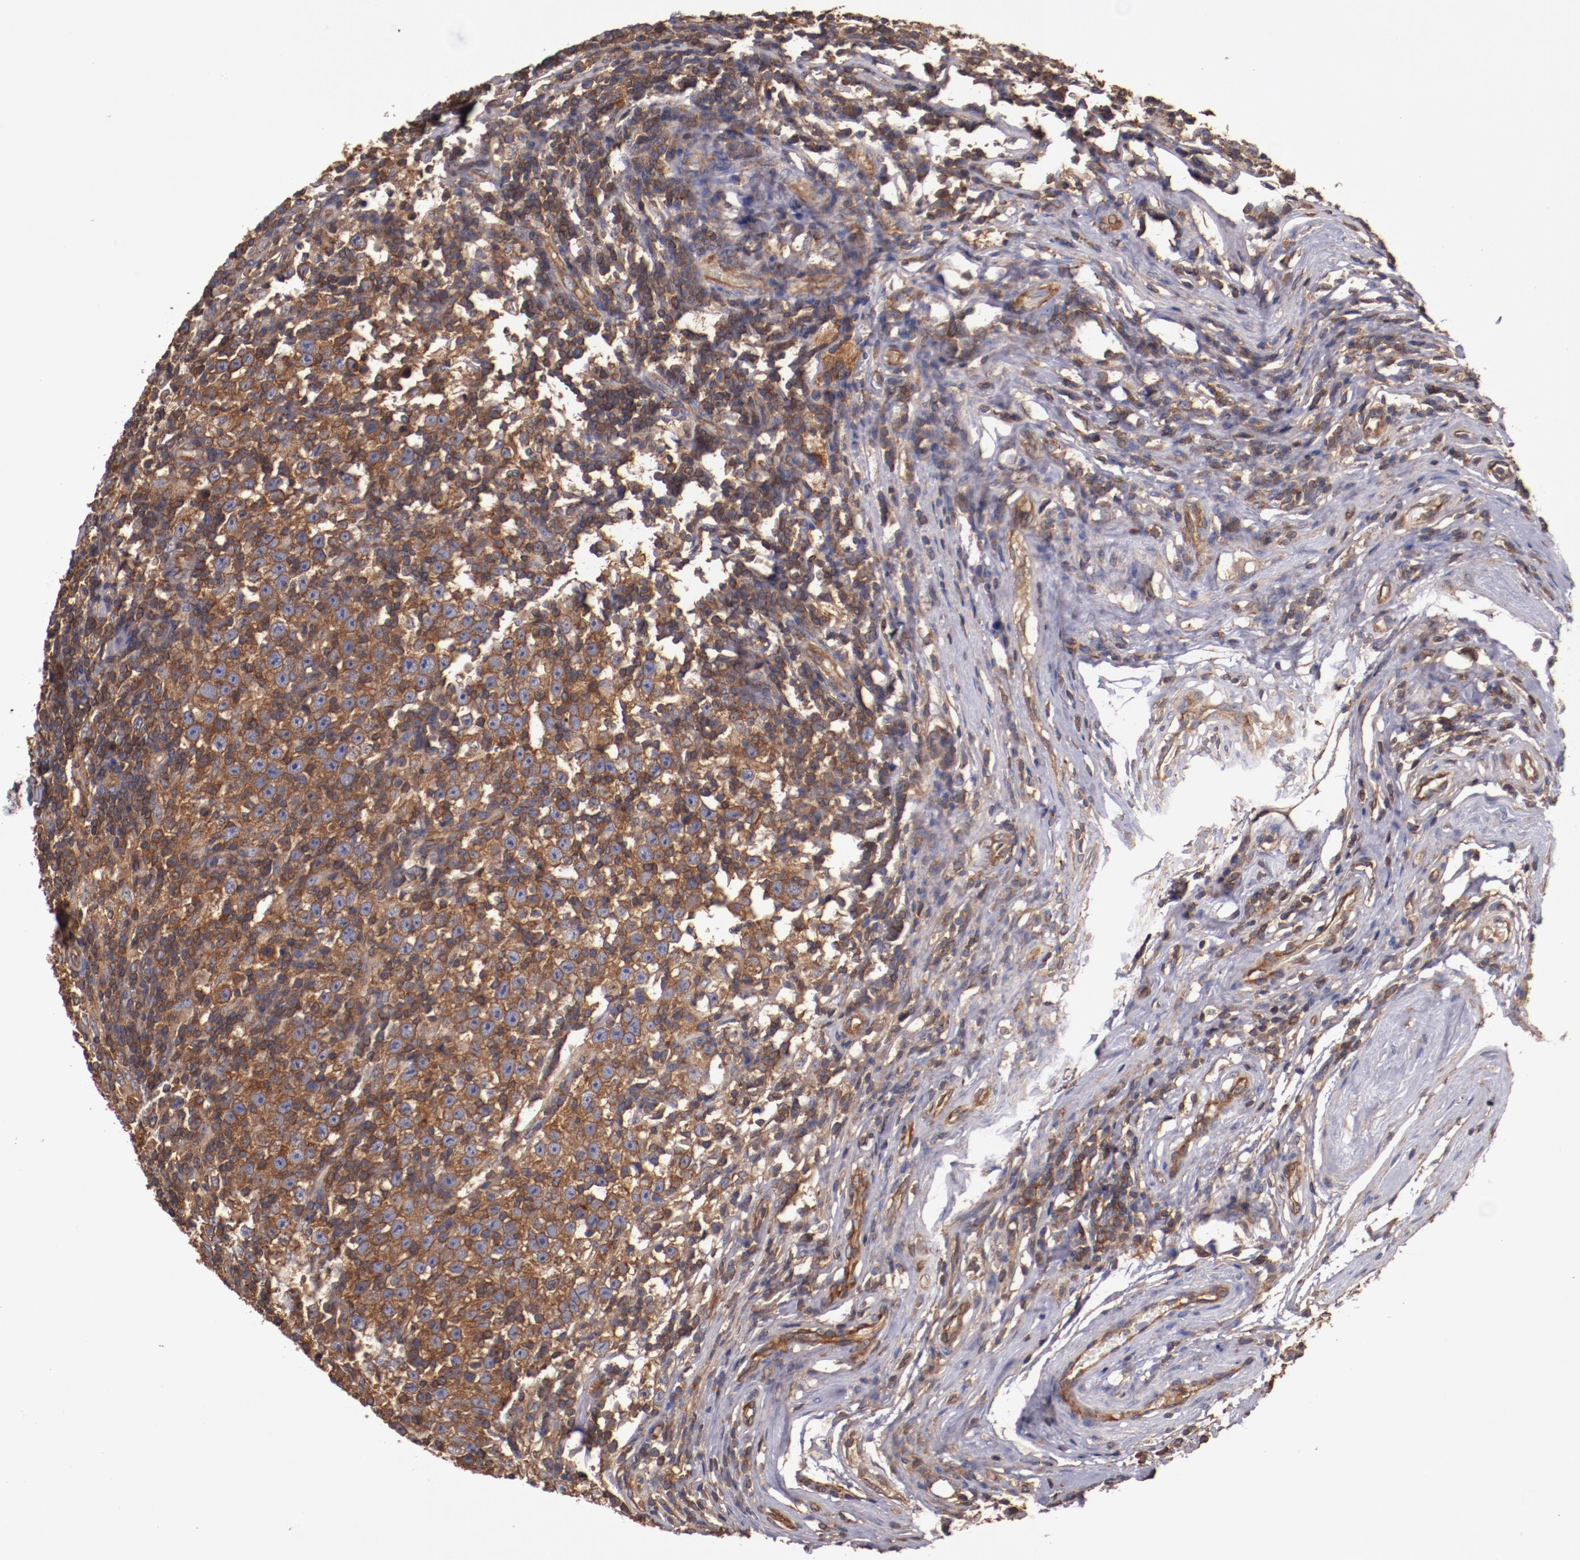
{"staining": {"intensity": "strong", "quantity": ">75%", "location": "cytoplasmic/membranous"}, "tissue": "testis cancer", "cell_type": "Tumor cells", "image_type": "cancer", "snomed": [{"axis": "morphology", "description": "Seminoma, NOS"}, {"axis": "topography", "description": "Testis"}], "caption": "Strong cytoplasmic/membranous expression is seen in approximately >75% of tumor cells in testis cancer (seminoma).", "gene": "TMOD3", "patient": {"sex": "male", "age": 43}}